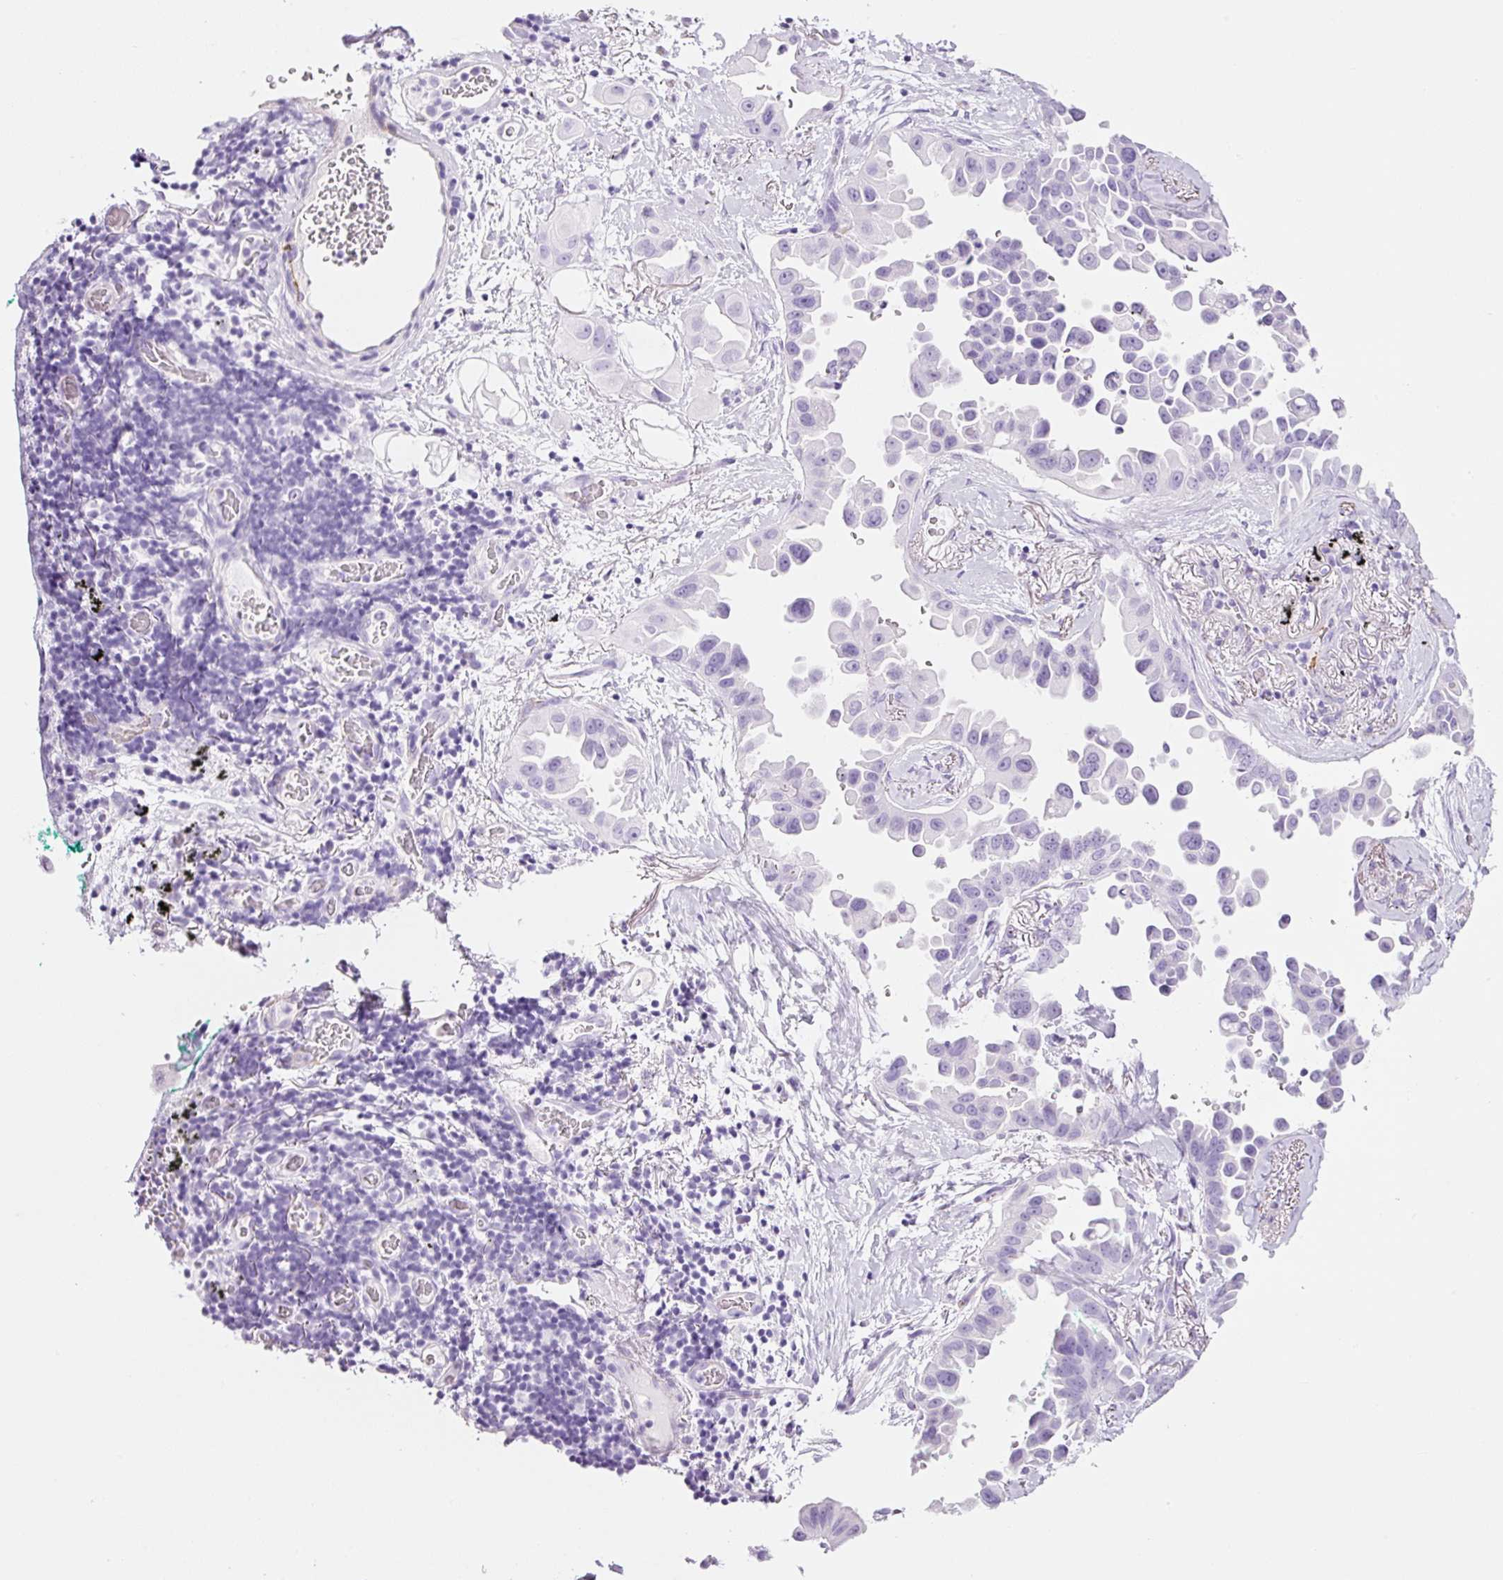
{"staining": {"intensity": "negative", "quantity": "none", "location": "none"}, "tissue": "lung cancer", "cell_type": "Tumor cells", "image_type": "cancer", "snomed": [{"axis": "morphology", "description": "Adenocarcinoma, NOS"}, {"axis": "topography", "description": "Lung"}], "caption": "Immunohistochemistry photomicrograph of neoplastic tissue: human lung cancer stained with DAB (3,3'-diaminobenzidine) demonstrates no significant protein expression in tumor cells.", "gene": "ADSS1", "patient": {"sex": "female", "age": 67}}